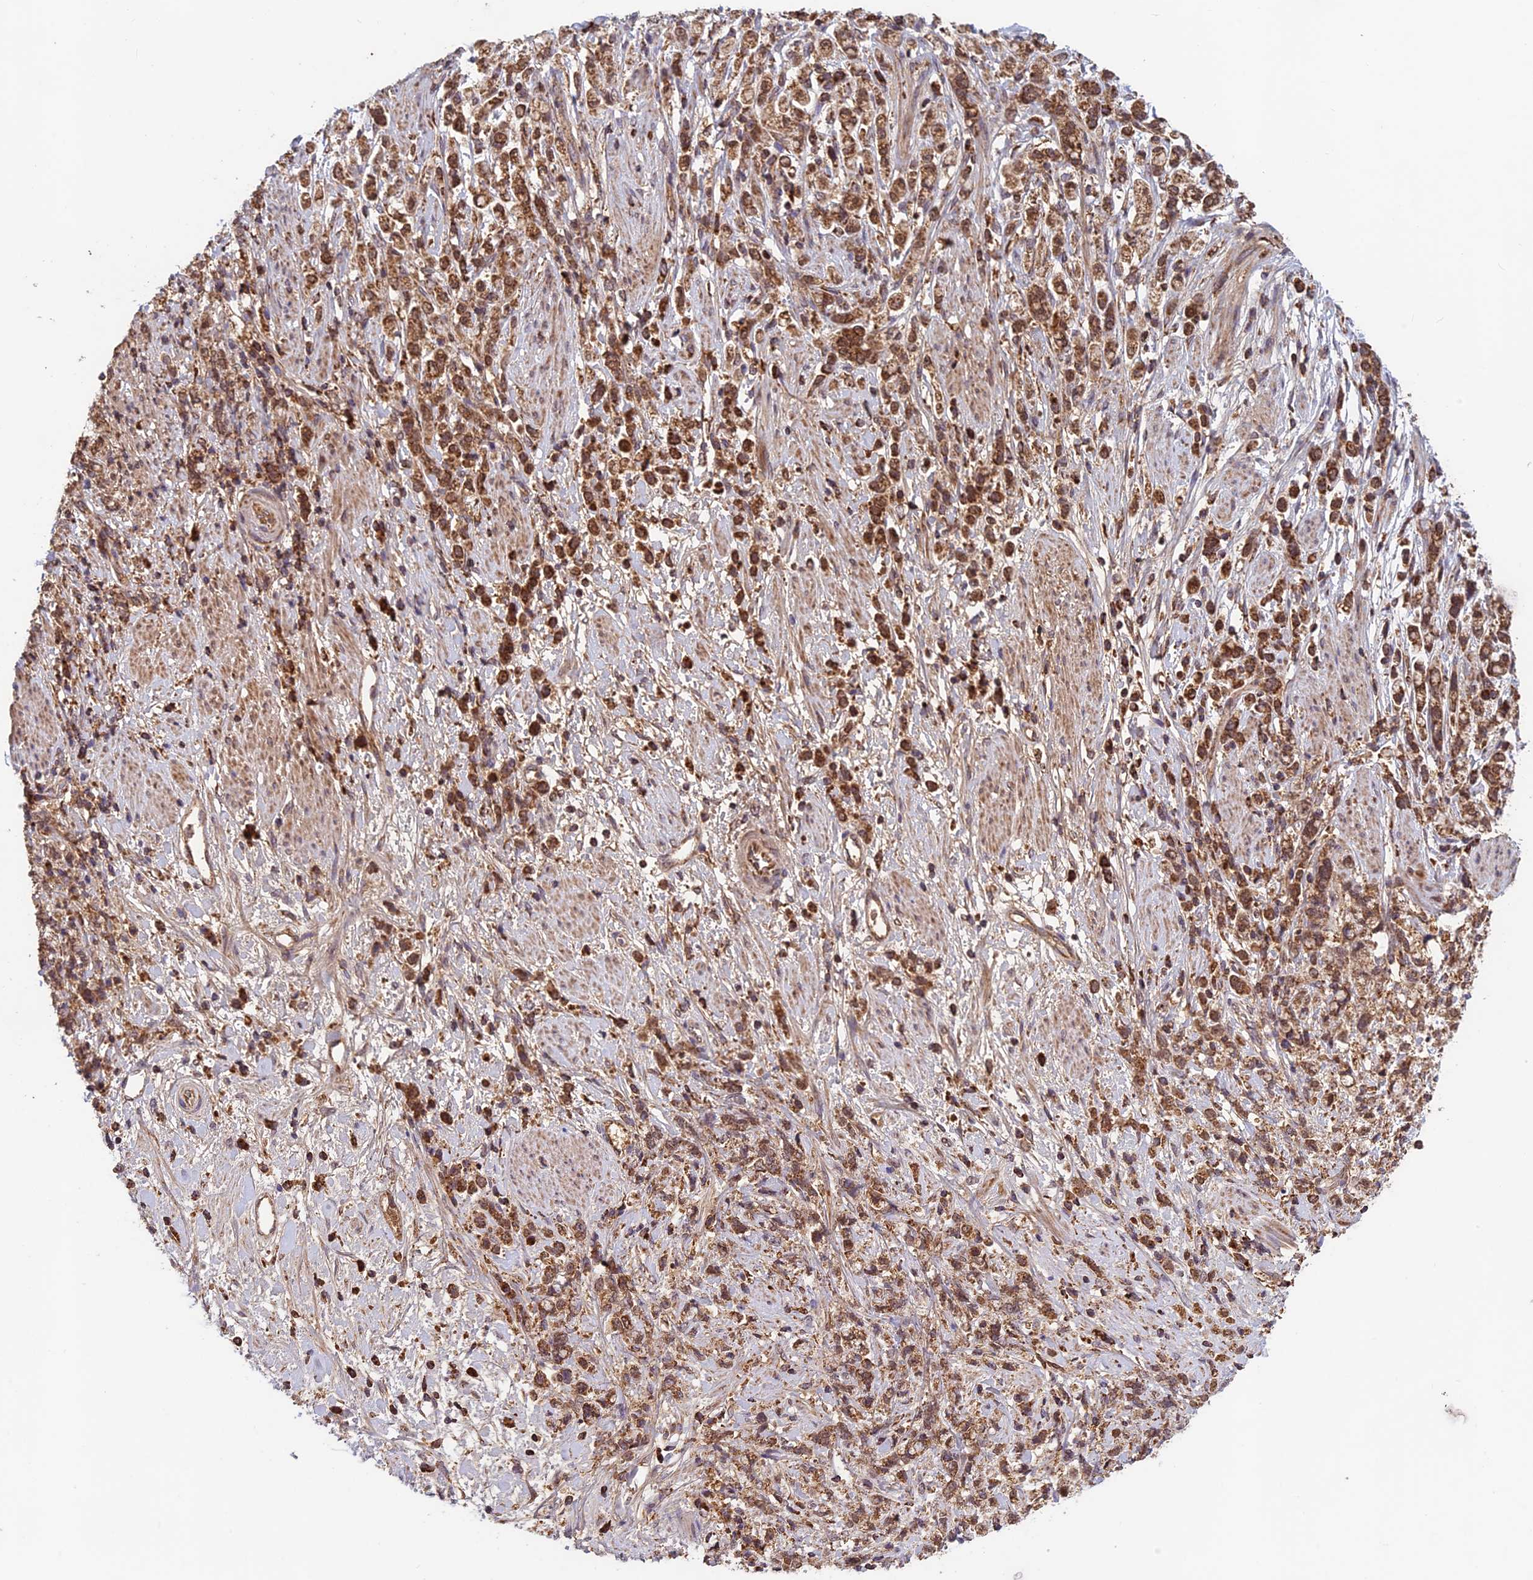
{"staining": {"intensity": "strong", "quantity": ">75%", "location": "cytoplasmic/membranous"}, "tissue": "stomach cancer", "cell_type": "Tumor cells", "image_type": "cancer", "snomed": [{"axis": "morphology", "description": "Adenocarcinoma, NOS"}, {"axis": "topography", "description": "Stomach"}], "caption": "Protein expression analysis of human stomach cancer (adenocarcinoma) reveals strong cytoplasmic/membranous expression in approximately >75% of tumor cells. Using DAB (3,3'-diaminobenzidine) (brown) and hematoxylin (blue) stains, captured at high magnification using brightfield microscopy.", "gene": "CCDC15", "patient": {"sex": "female", "age": 60}}